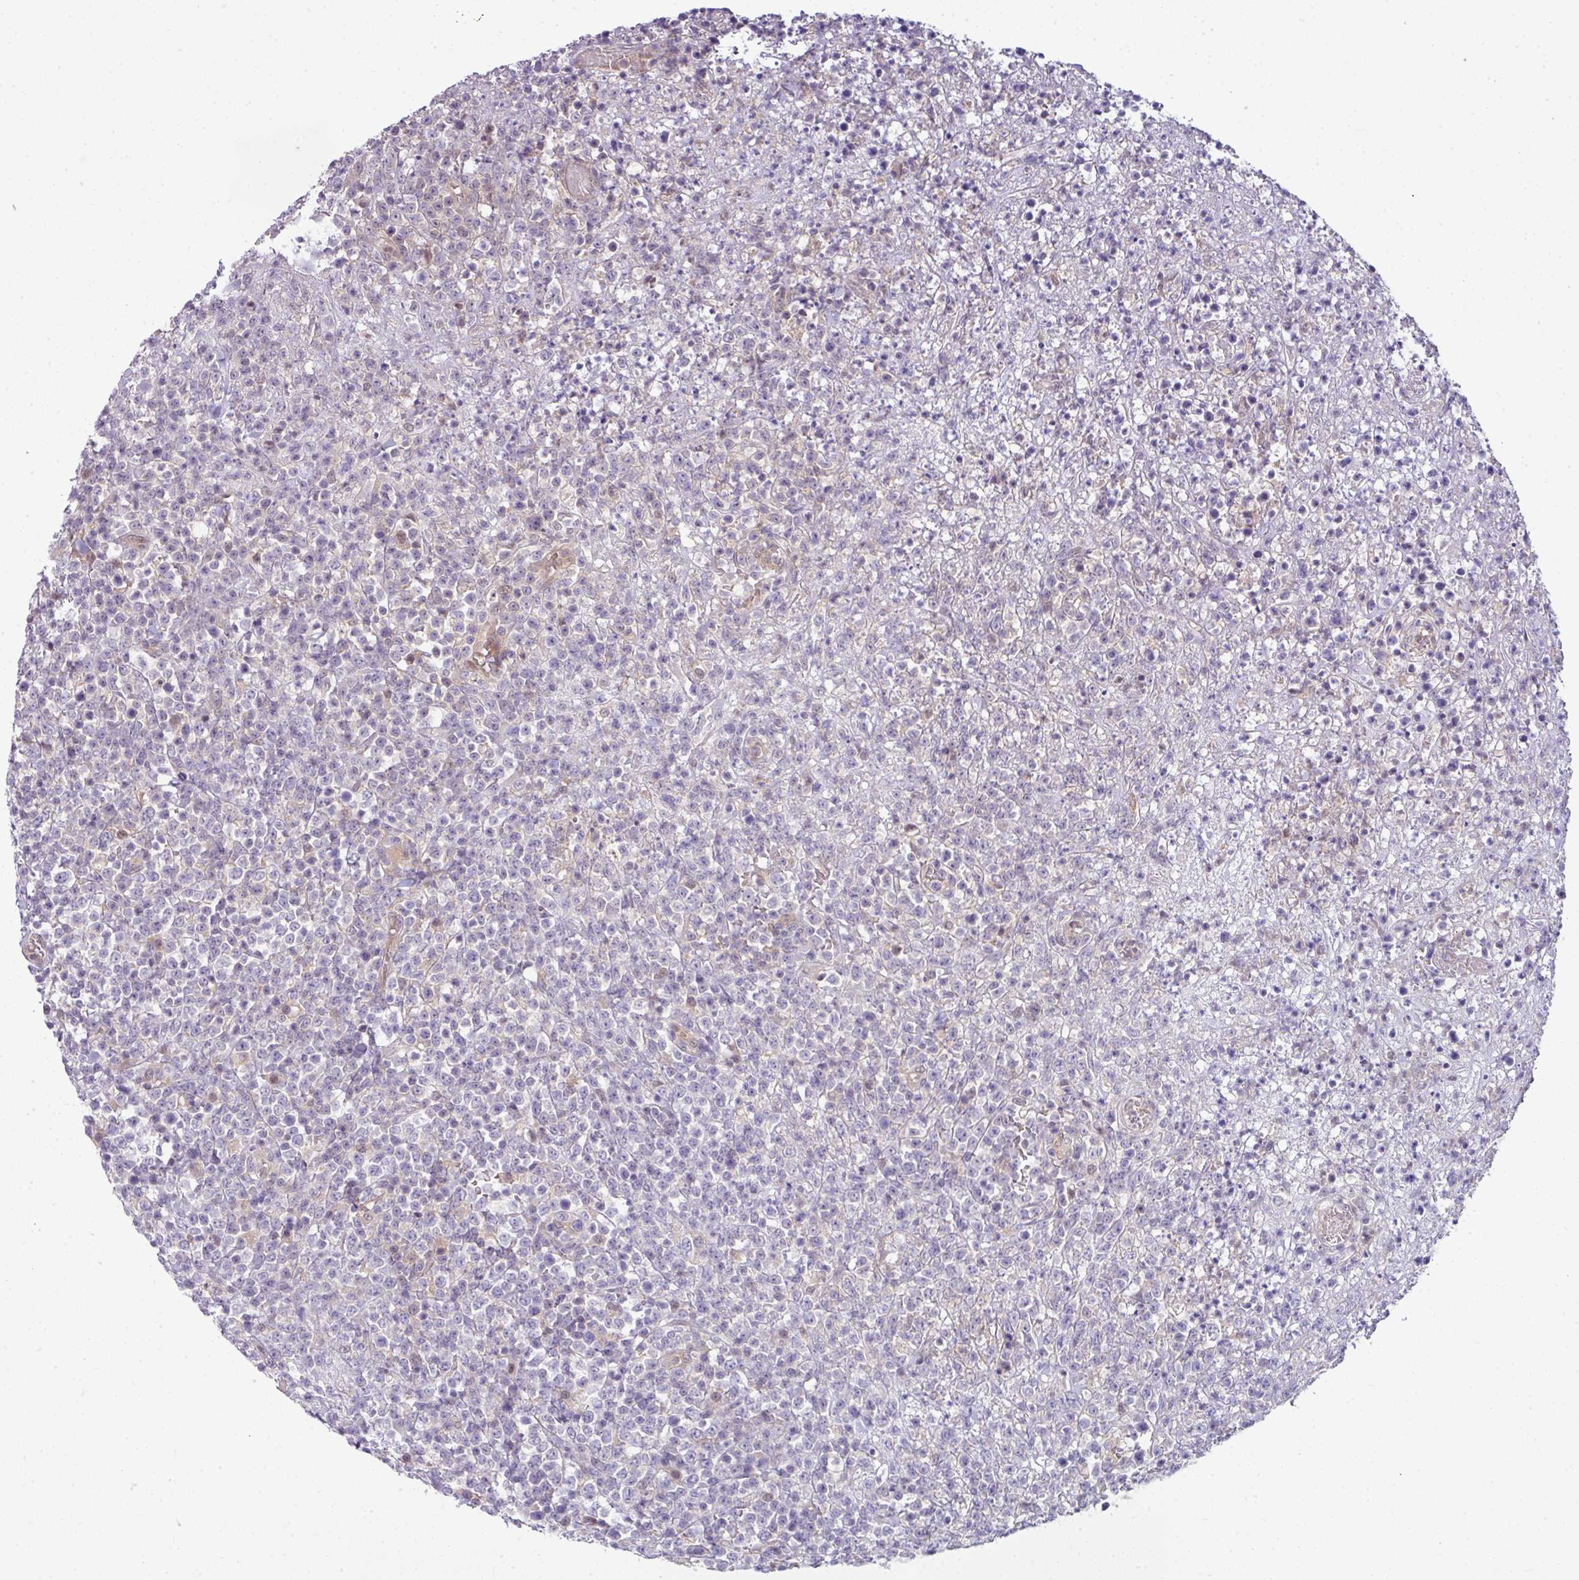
{"staining": {"intensity": "negative", "quantity": "none", "location": "none"}, "tissue": "lymphoma", "cell_type": "Tumor cells", "image_type": "cancer", "snomed": [{"axis": "morphology", "description": "Malignant lymphoma, non-Hodgkin's type, High grade"}, {"axis": "topography", "description": "Colon"}], "caption": "Malignant lymphoma, non-Hodgkin's type (high-grade) was stained to show a protein in brown. There is no significant staining in tumor cells.", "gene": "STAT5A", "patient": {"sex": "female", "age": 53}}